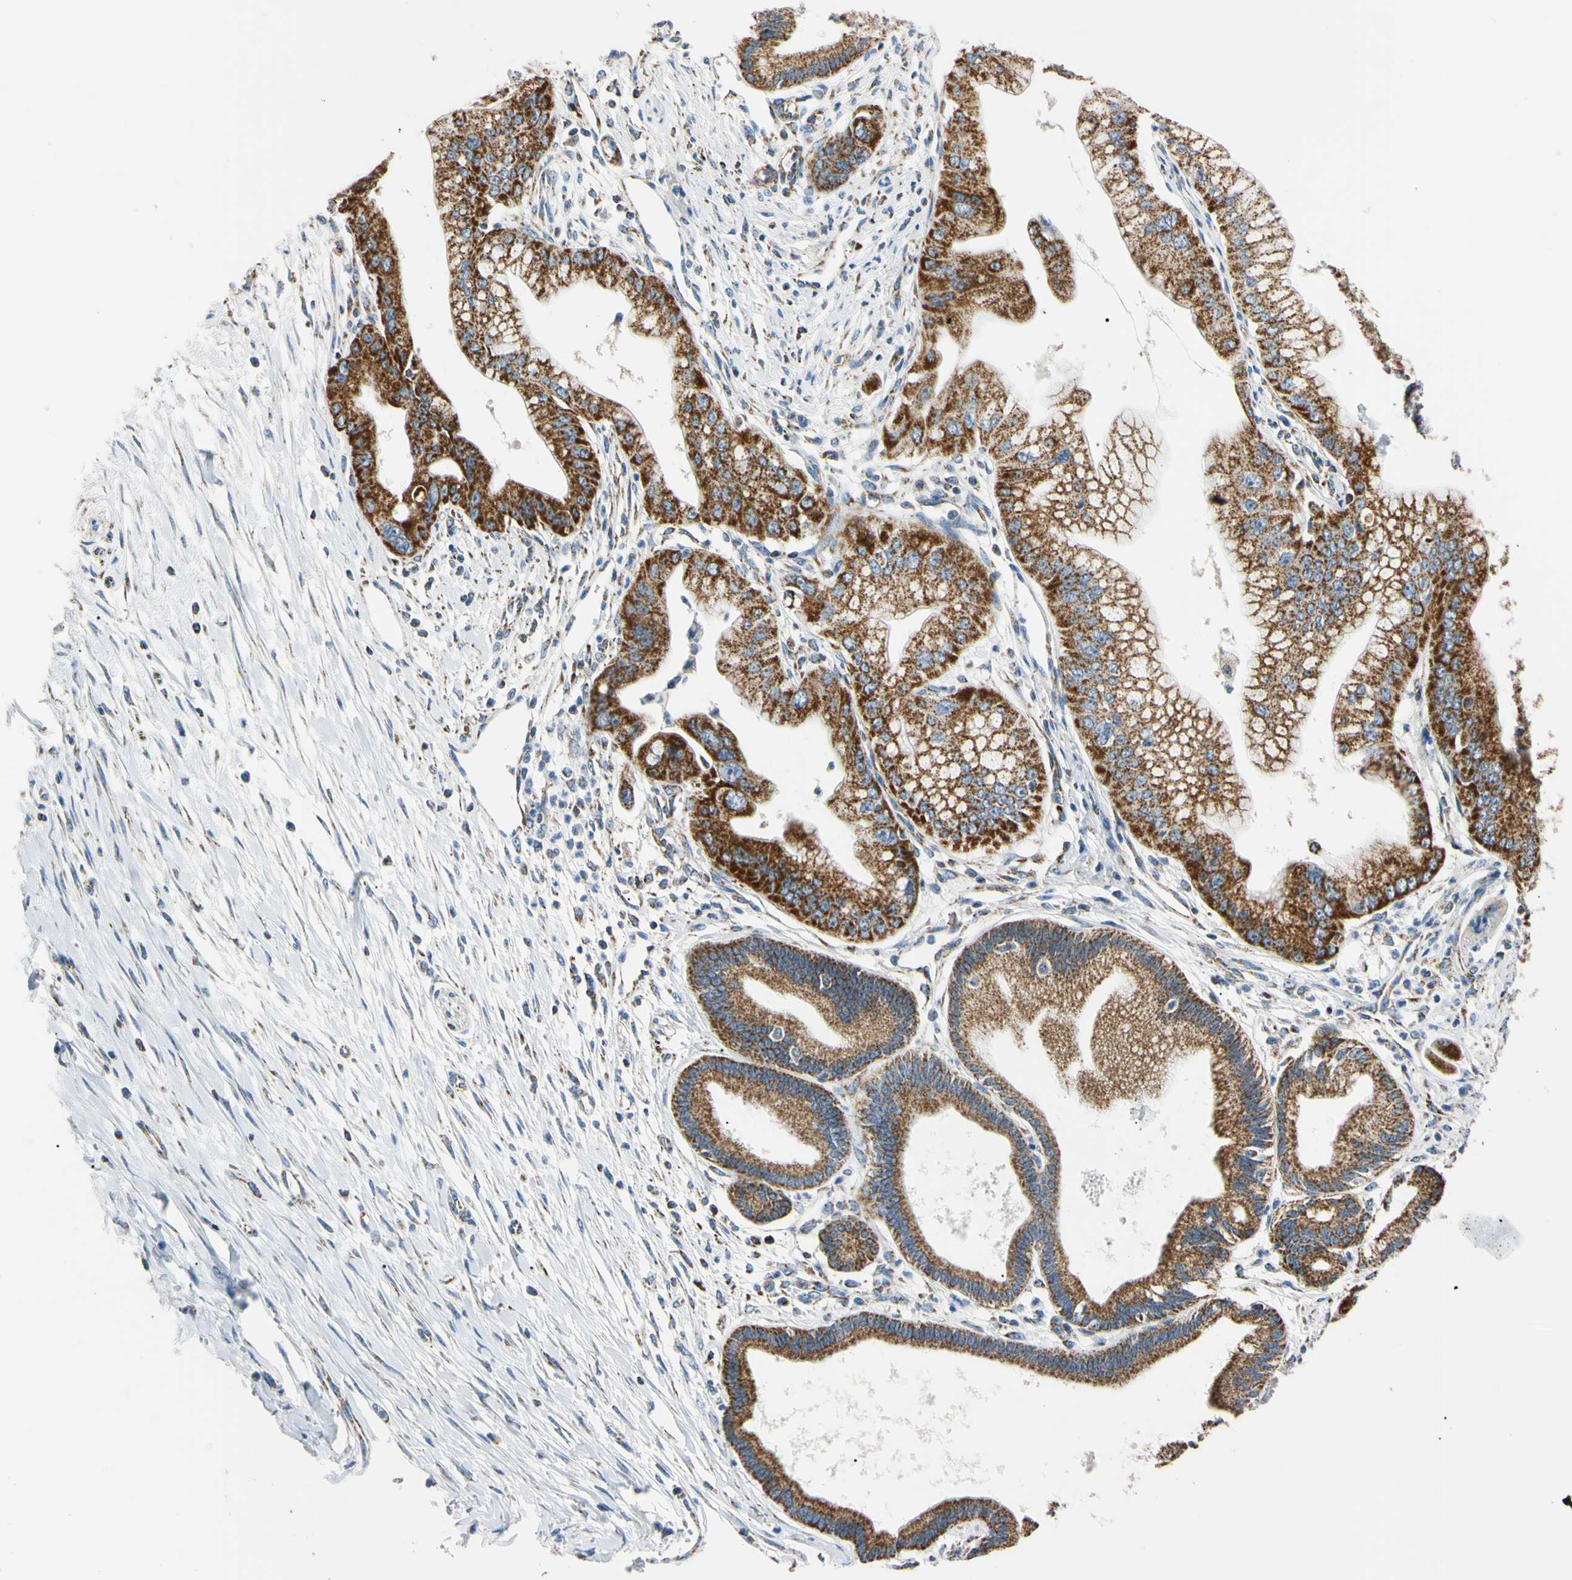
{"staining": {"intensity": "strong", "quantity": ">75%", "location": "cytoplasmic/membranous"}, "tissue": "pancreatic cancer", "cell_type": "Tumor cells", "image_type": "cancer", "snomed": [{"axis": "morphology", "description": "Adenocarcinoma, NOS"}, {"axis": "topography", "description": "Pancreas"}], "caption": "Human adenocarcinoma (pancreatic) stained with a brown dye demonstrates strong cytoplasmic/membranous positive staining in about >75% of tumor cells.", "gene": "CLPP", "patient": {"sex": "male", "age": 59}}